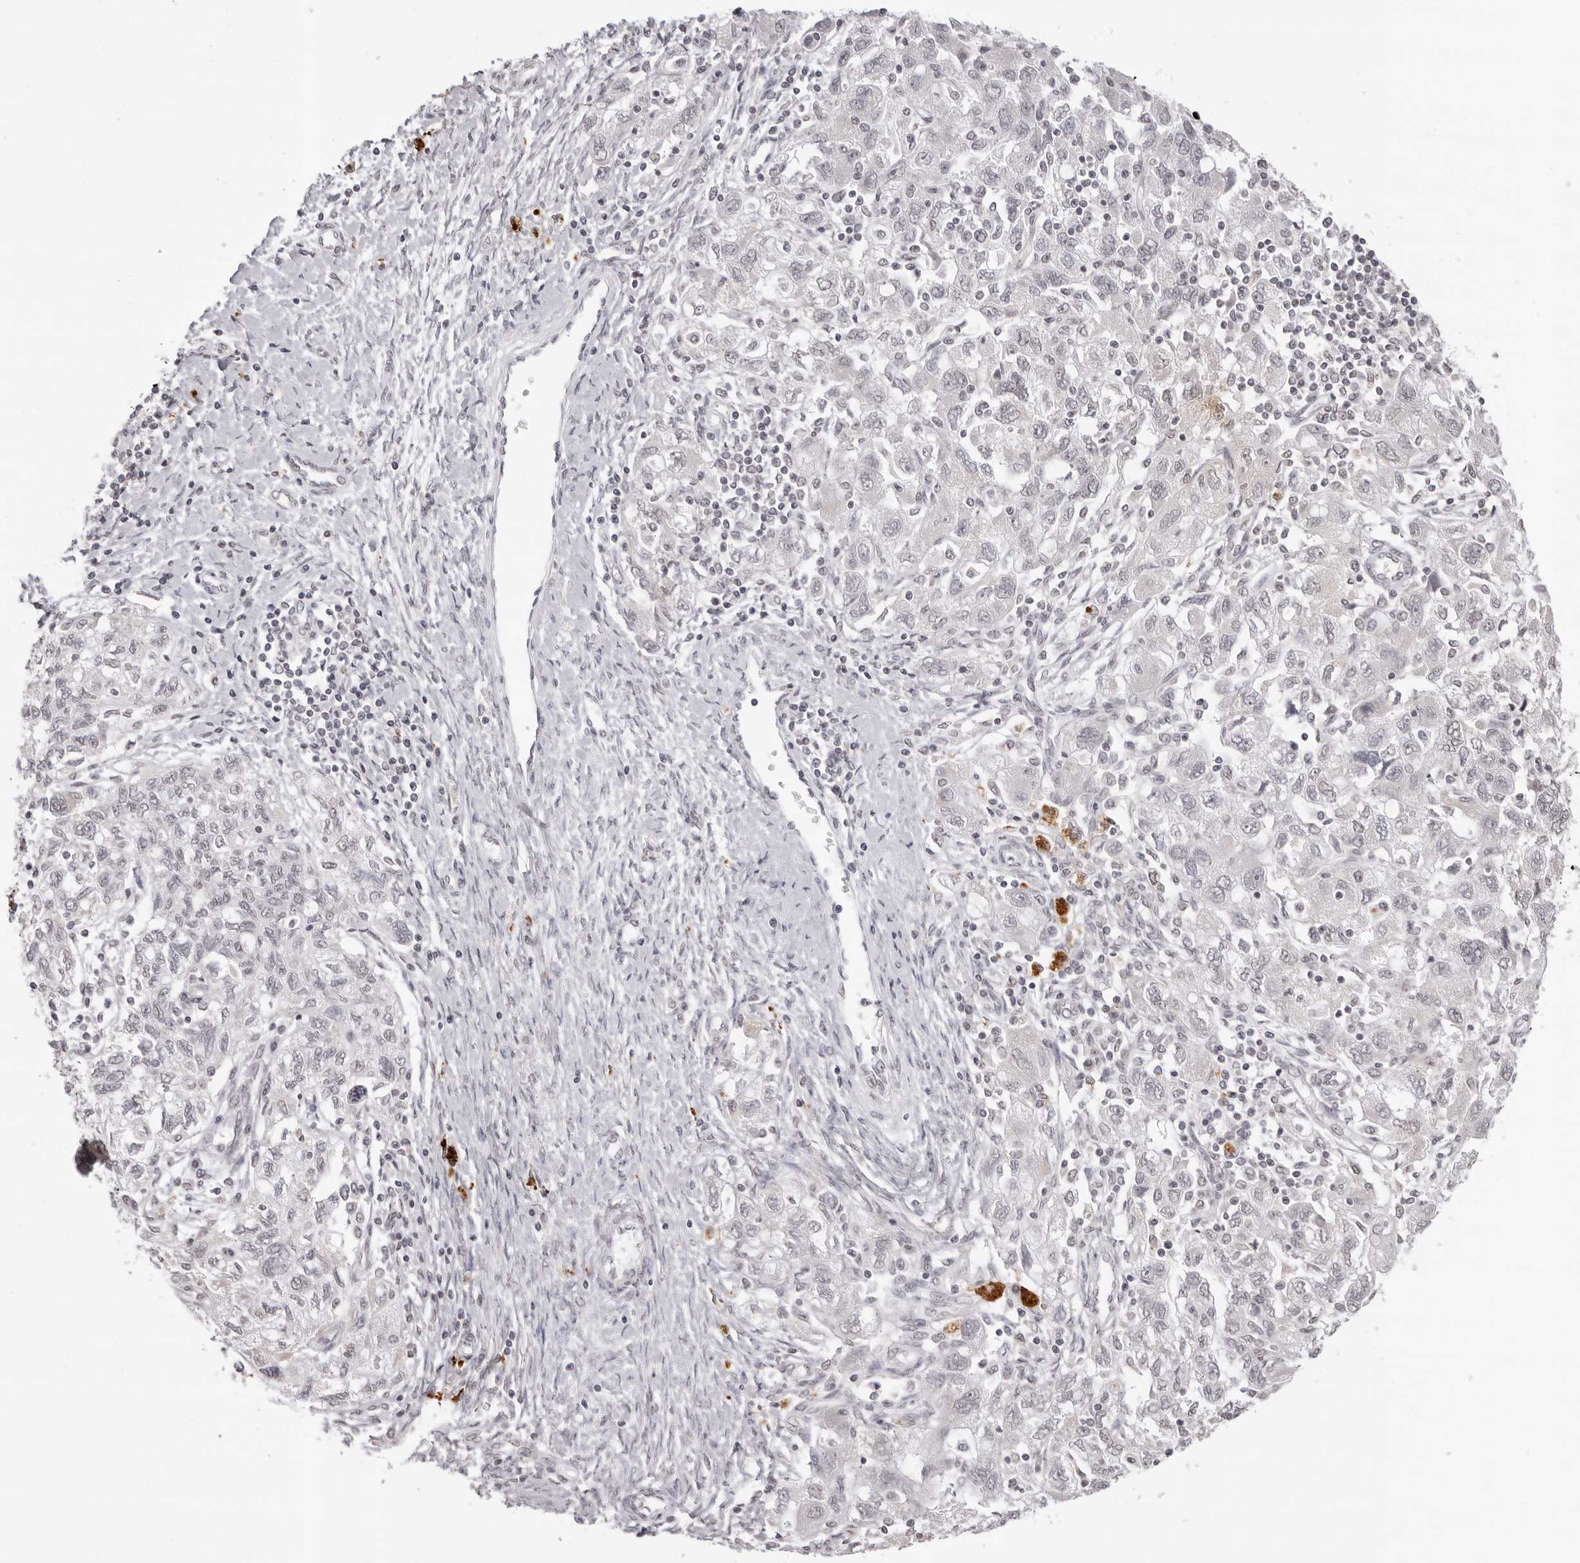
{"staining": {"intensity": "negative", "quantity": "none", "location": "none"}, "tissue": "ovarian cancer", "cell_type": "Tumor cells", "image_type": "cancer", "snomed": [{"axis": "morphology", "description": "Carcinoma, NOS"}, {"axis": "morphology", "description": "Cystadenocarcinoma, serous, NOS"}, {"axis": "topography", "description": "Ovary"}], "caption": "DAB (3,3'-diaminobenzidine) immunohistochemical staining of ovarian cancer (carcinoma) reveals no significant expression in tumor cells.", "gene": "NTM", "patient": {"sex": "female", "age": 69}}